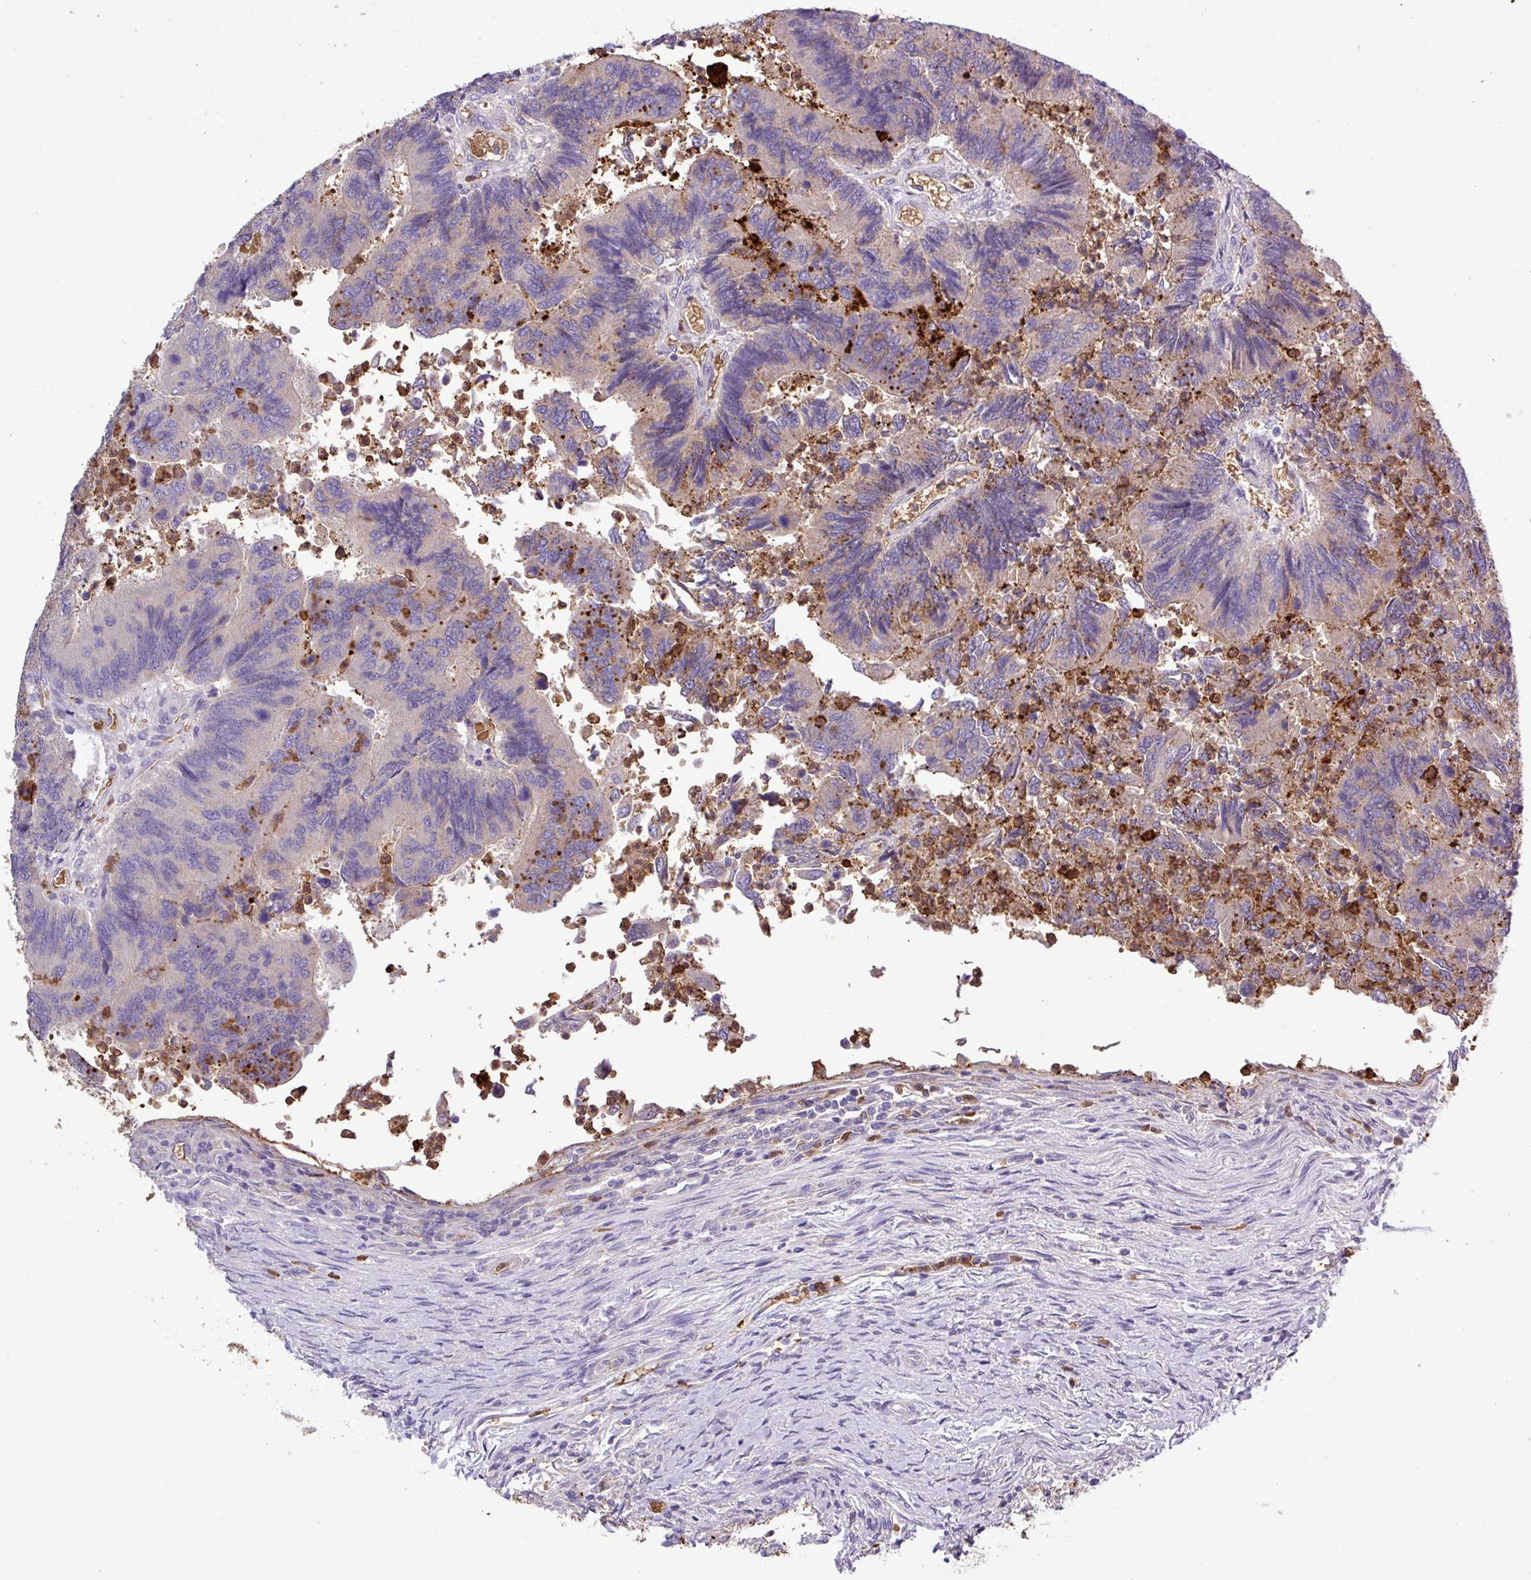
{"staining": {"intensity": "moderate", "quantity": "<25%", "location": "cytoplasmic/membranous"}, "tissue": "colorectal cancer", "cell_type": "Tumor cells", "image_type": "cancer", "snomed": [{"axis": "morphology", "description": "Adenocarcinoma, NOS"}, {"axis": "topography", "description": "Colon"}], "caption": "Colorectal cancer stained for a protein (brown) demonstrates moderate cytoplasmic/membranous positive staining in approximately <25% of tumor cells.", "gene": "MGAT4B", "patient": {"sex": "female", "age": 67}}